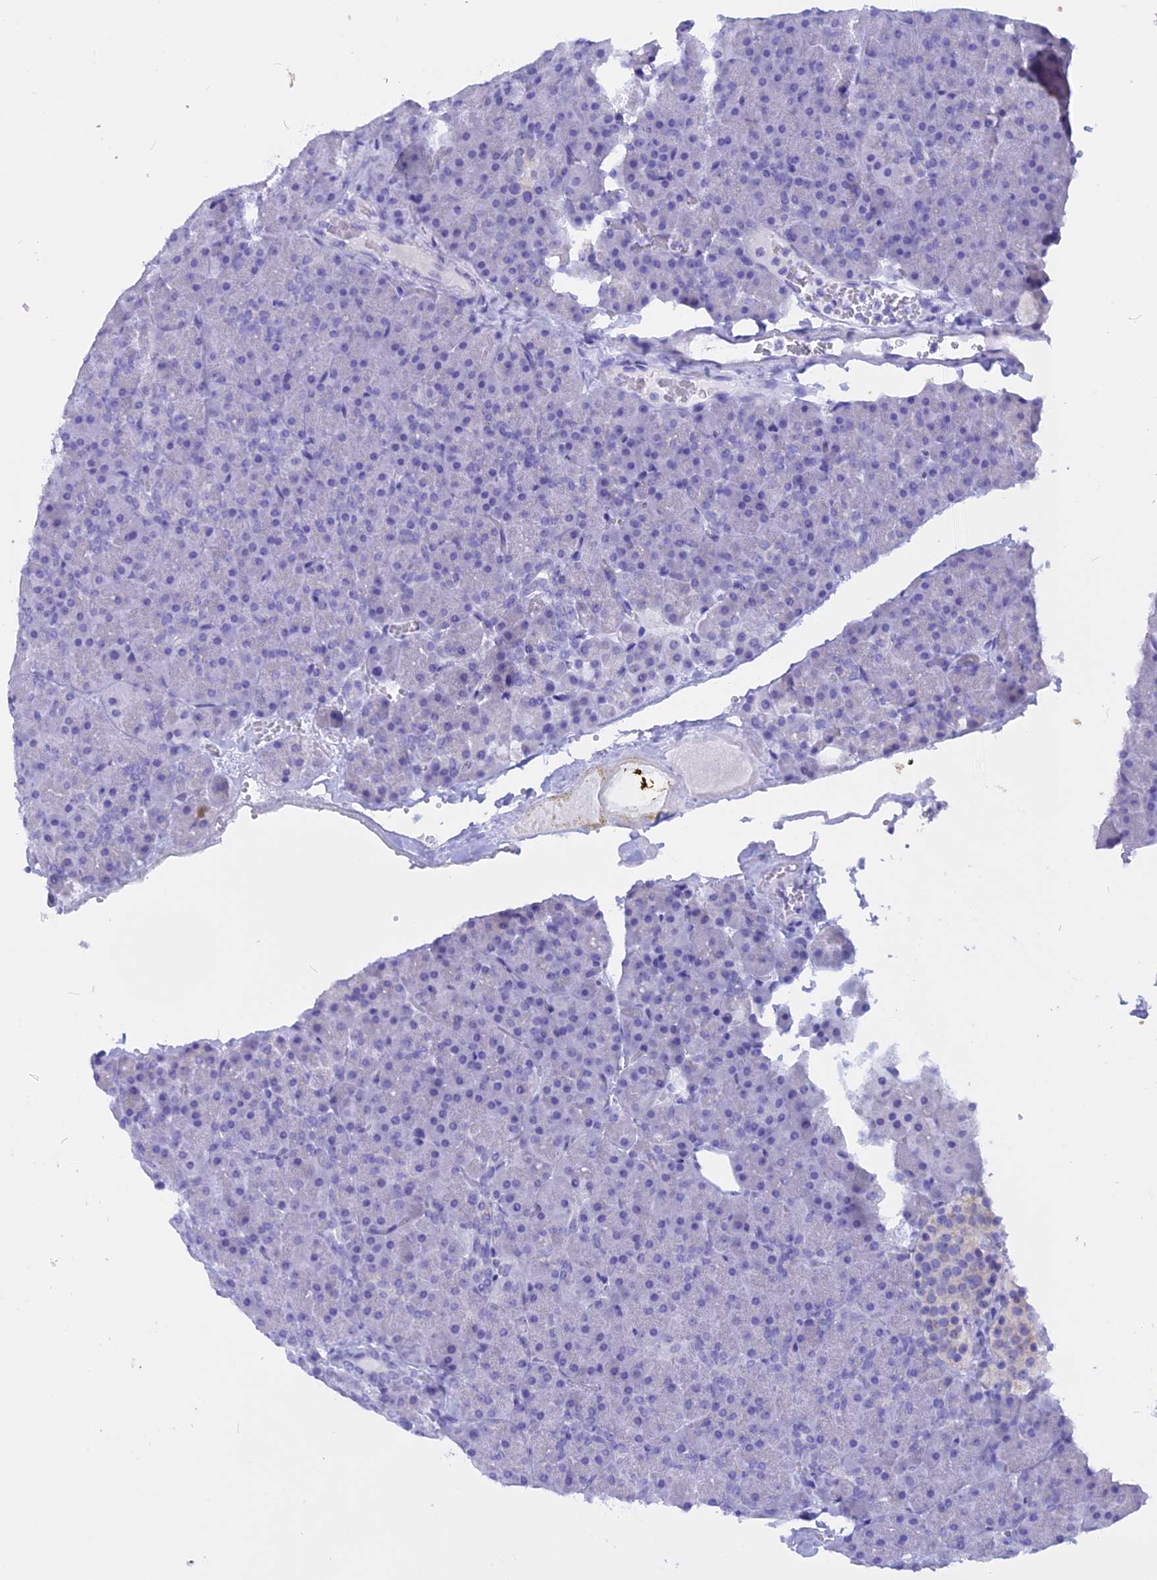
{"staining": {"intensity": "negative", "quantity": "none", "location": "none"}, "tissue": "pancreas", "cell_type": "Exocrine glandular cells", "image_type": "normal", "snomed": [{"axis": "morphology", "description": "Normal tissue, NOS"}, {"axis": "topography", "description": "Pancreas"}], "caption": "This is a image of immunohistochemistry (IHC) staining of unremarkable pancreas, which shows no expression in exocrine glandular cells. (DAB (3,3'-diaminobenzidine) immunohistochemistry visualized using brightfield microscopy, high magnification).", "gene": "ISCA1", "patient": {"sex": "male", "age": 36}}